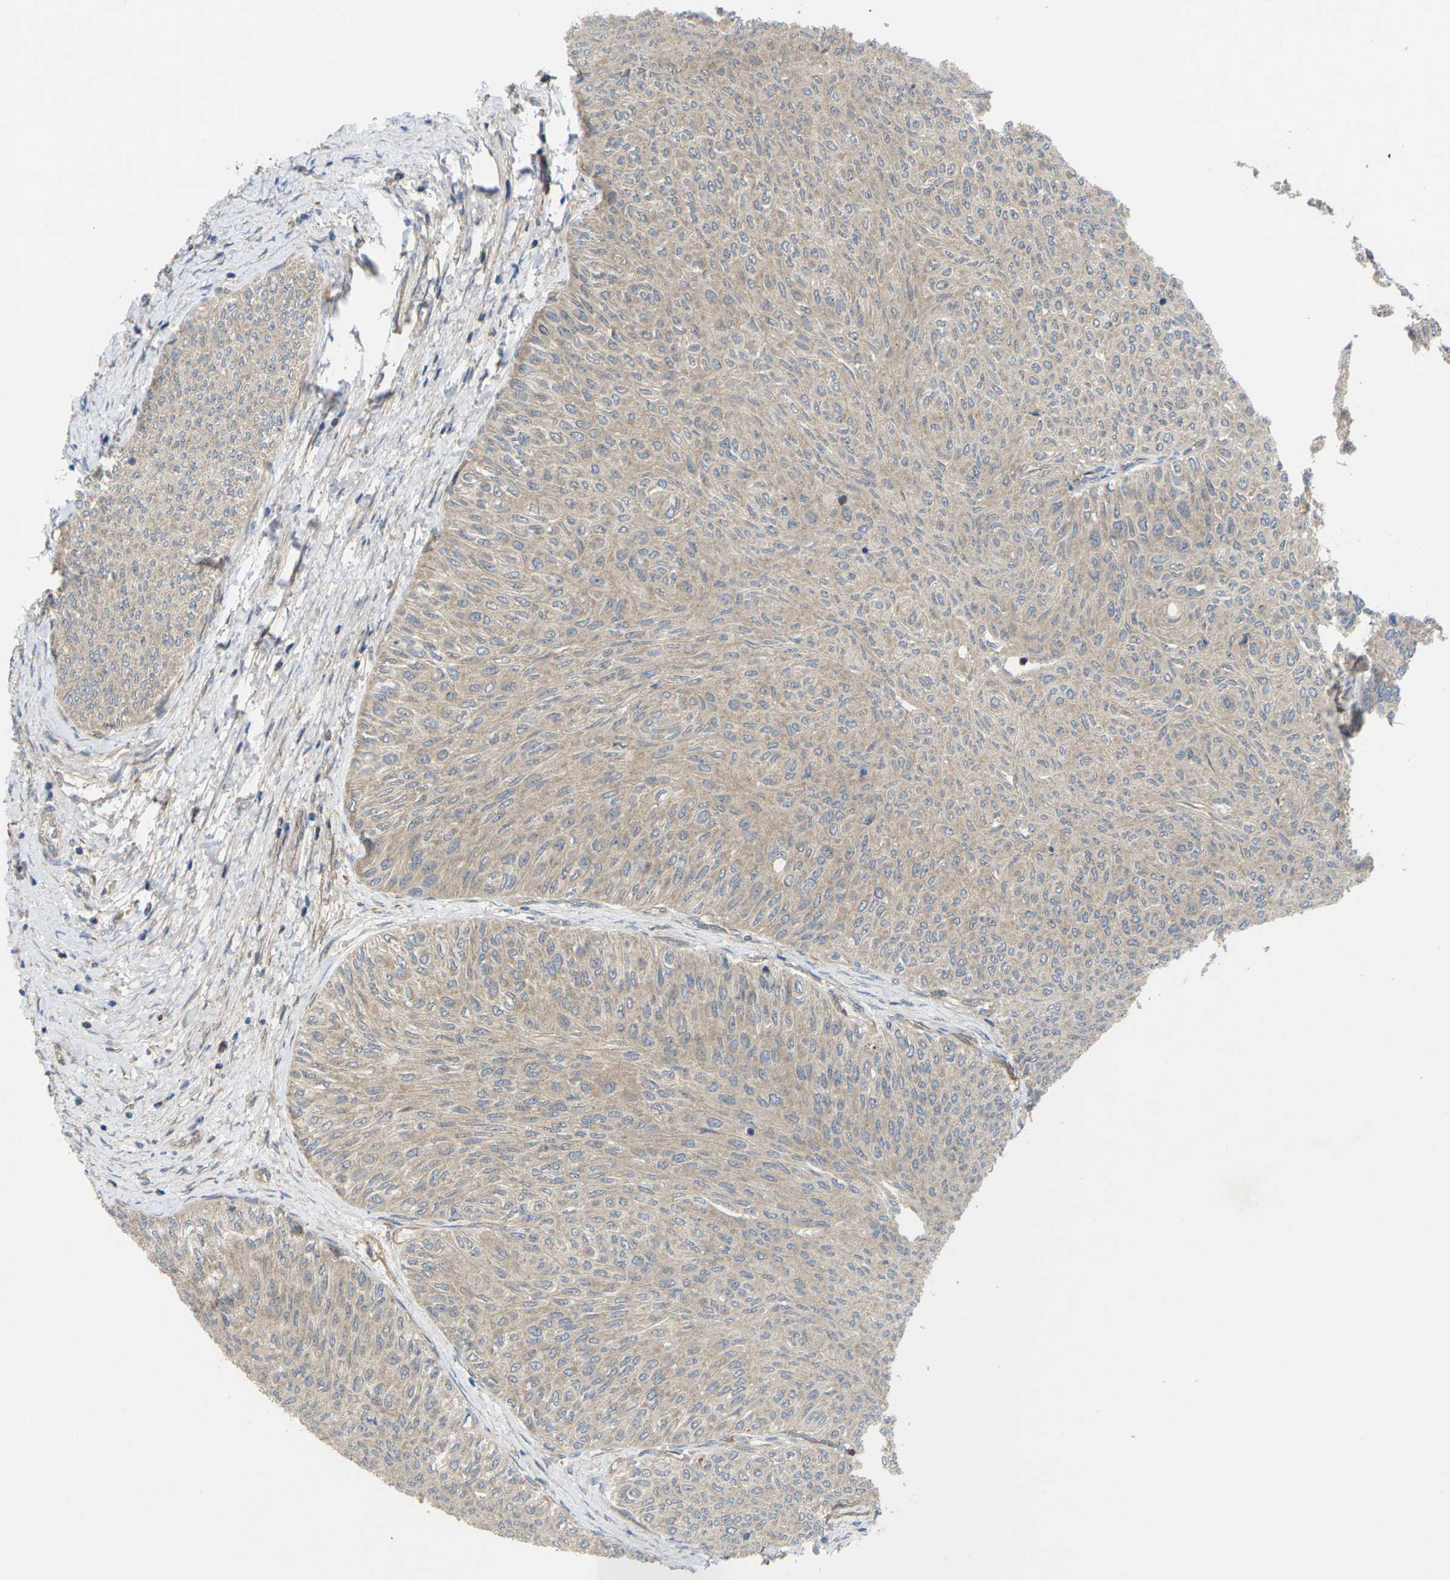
{"staining": {"intensity": "weak", "quantity": ">75%", "location": "cytoplasmic/membranous"}, "tissue": "urothelial cancer", "cell_type": "Tumor cells", "image_type": "cancer", "snomed": [{"axis": "morphology", "description": "Urothelial carcinoma, Low grade"}, {"axis": "topography", "description": "Urinary bladder"}], "caption": "Urothelial carcinoma (low-grade) stained with immunohistochemistry demonstrates weak cytoplasmic/membranous expression in about >75% of tumor cells. (DAB = brown stain, brightfield microscopy at high magnification).", "gene": "TIAM1", "patient": {"sex": "male", "age": 78}}